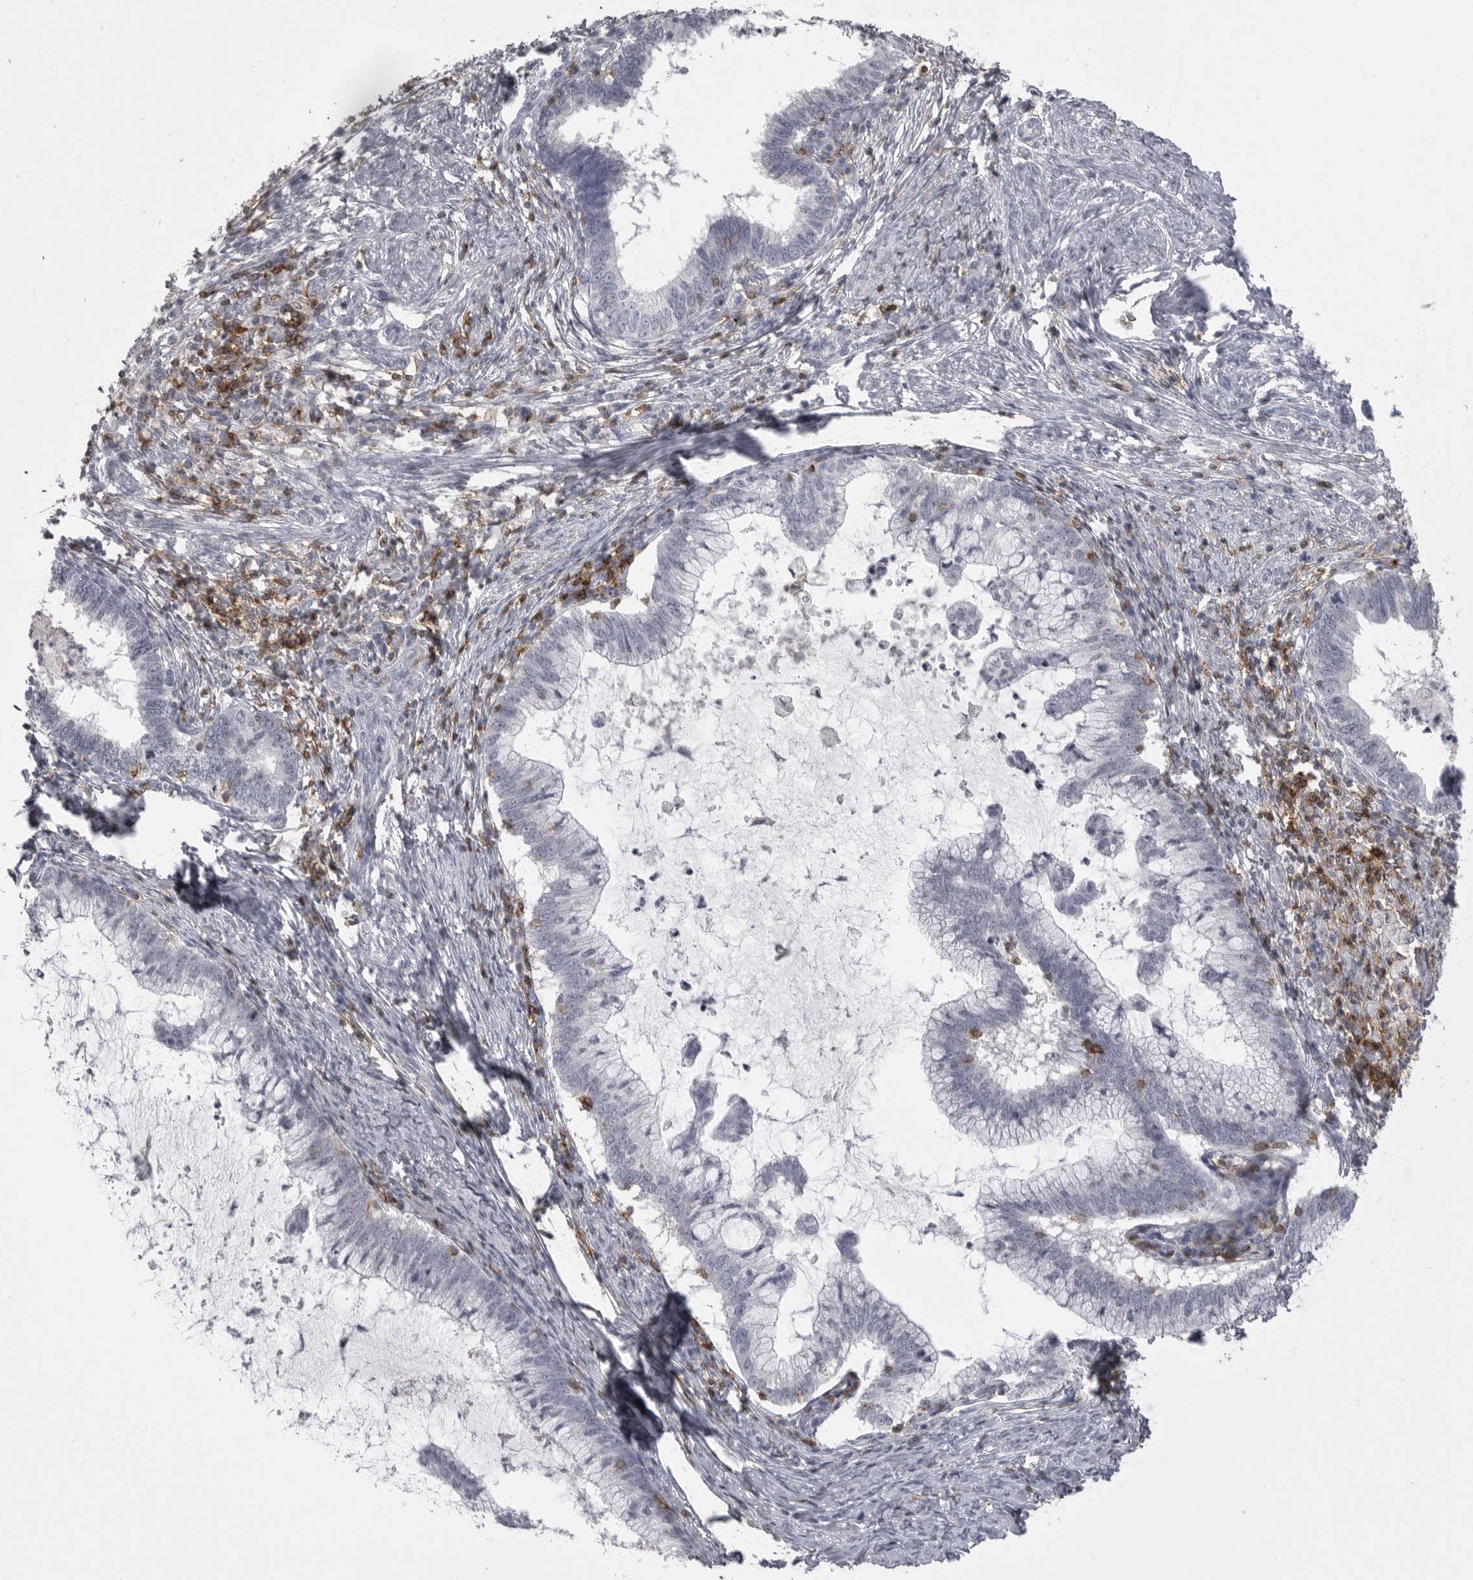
{"staining": {"intensity": "negative", "quantity": "none", "location": "none"}, "tissue": "cervical cancer", "cell_type": "Tumor cells", "image_type": "cancer", "snomed": [{"axis": "morphology", "description": "Adenocarcinoma, NOS"}, {"axis": "topography", "description": "Cervix"}], "caption": "Tumor cells show no significant positivity in cervical adenocarcinoma.", "gene": "ITGAL", "patient": {"sex": "female", "age": 36}}